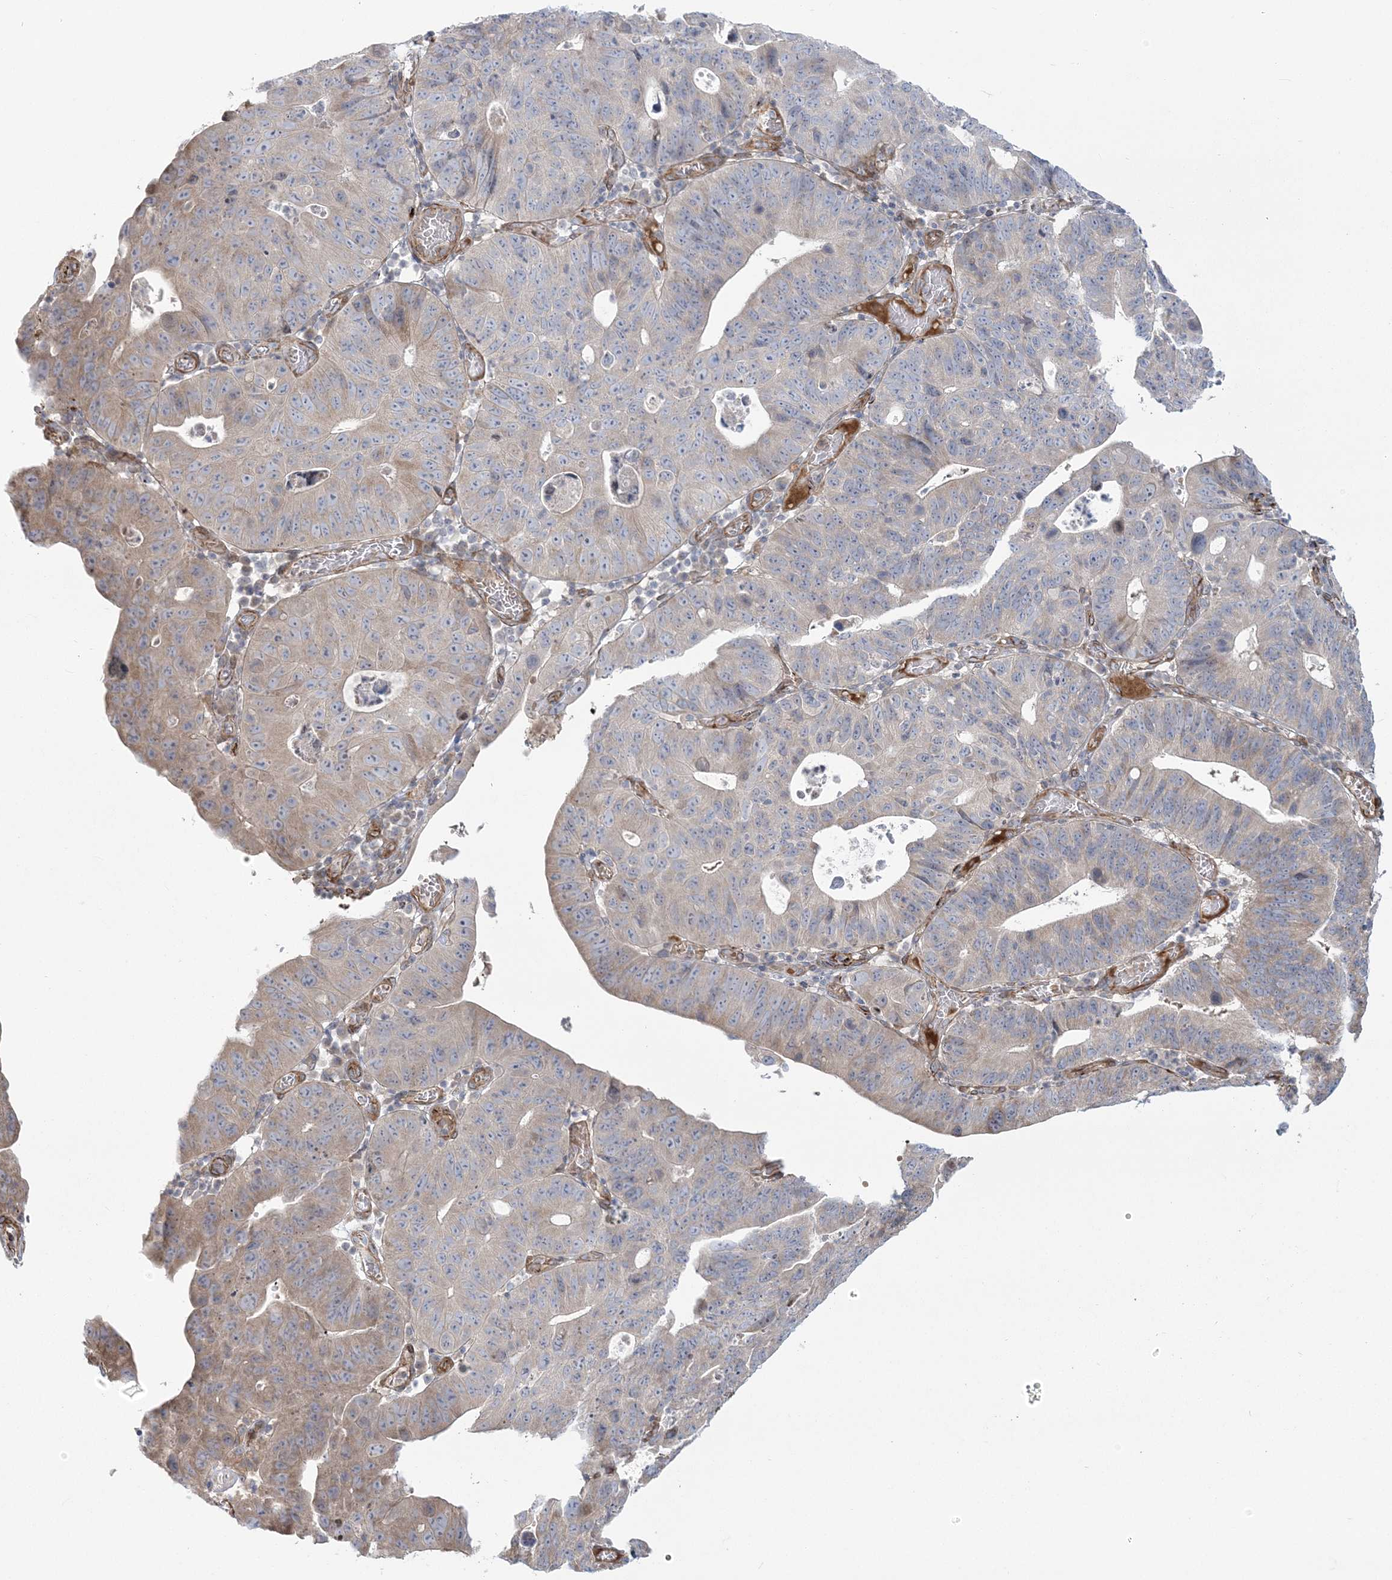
{"staining": {"intensity": "weak", "quantity": "25%-75%", "location": "cytoplasmic/membranous"}, "tissue": "stomach cancer", "cell_type": "Tumor cells", "image_type": "cancer", "snomed": [{"axis": "morphology", "description": "Adenocarcinoma, NOS"}, {"axis": "topography", "description": "Stomach"}], "caption": "IHC (DAB) staining of human stomach adenocarcinoma reveals weak cytoplasmic/membranous protein positivity in approximately 25%-75% of tumor cells.", "gene": "NUDT9", "patient": {"sex": "male", "age": 59}}